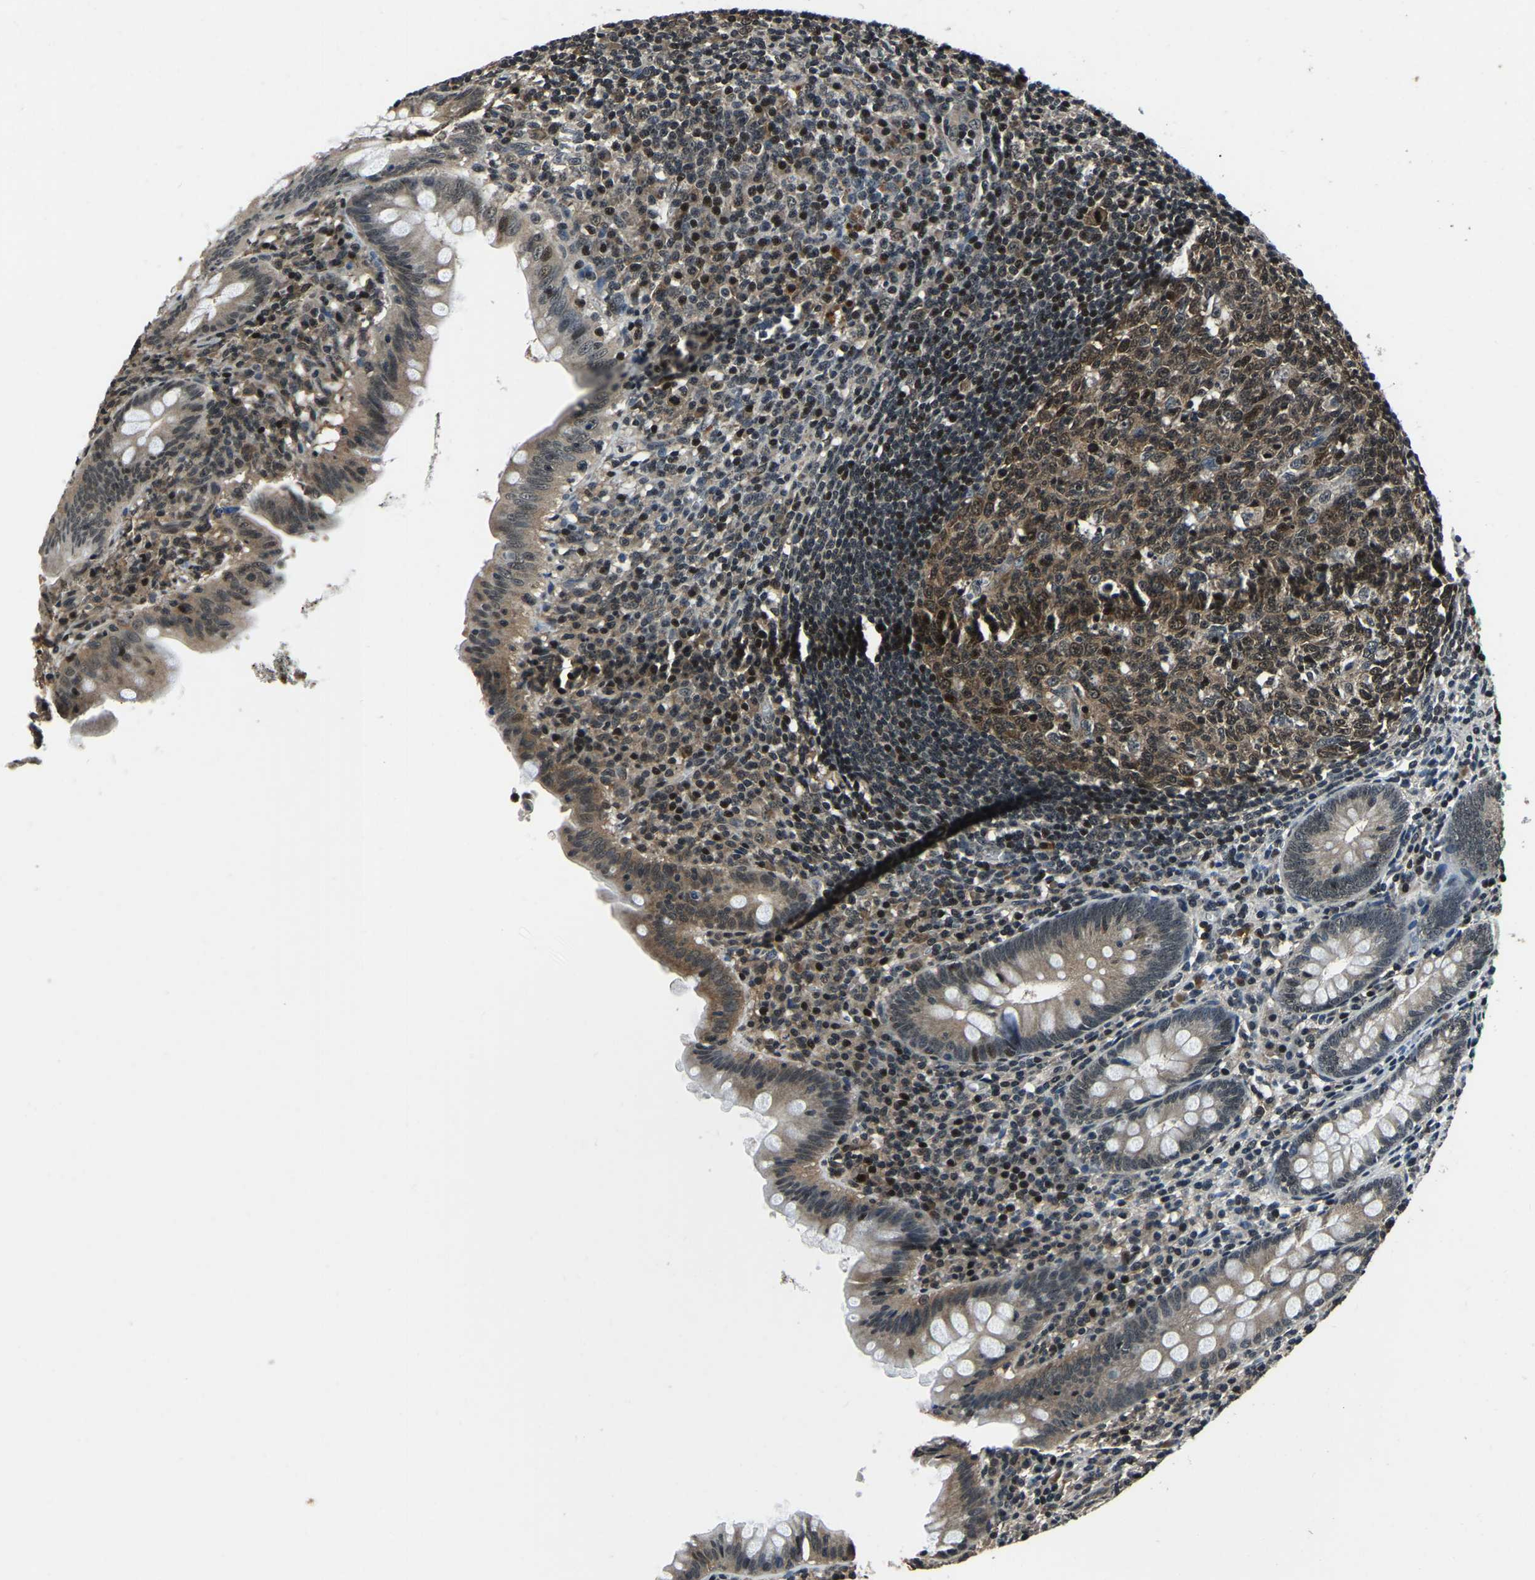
{"staining": {"intensity": "moderate", "quantity": ">75%", "location": "cytoplasmic/membranous"}, "tissue": "appendix", "cell_type": "Glandular cells", "image_type": "normal", "snomed": [{"axis": "morphology", "description": "Normal tissue, NOS"}, {"axis": "topography", "description": "Appendix"}], "caption": "Appendix stained with IHC exhibits moderate cytoplasmic/membranous positivity in approximately >75% of glandular cells.", "gene": "ANKIB1", "patient": {"sex": "male", "age": 56}}